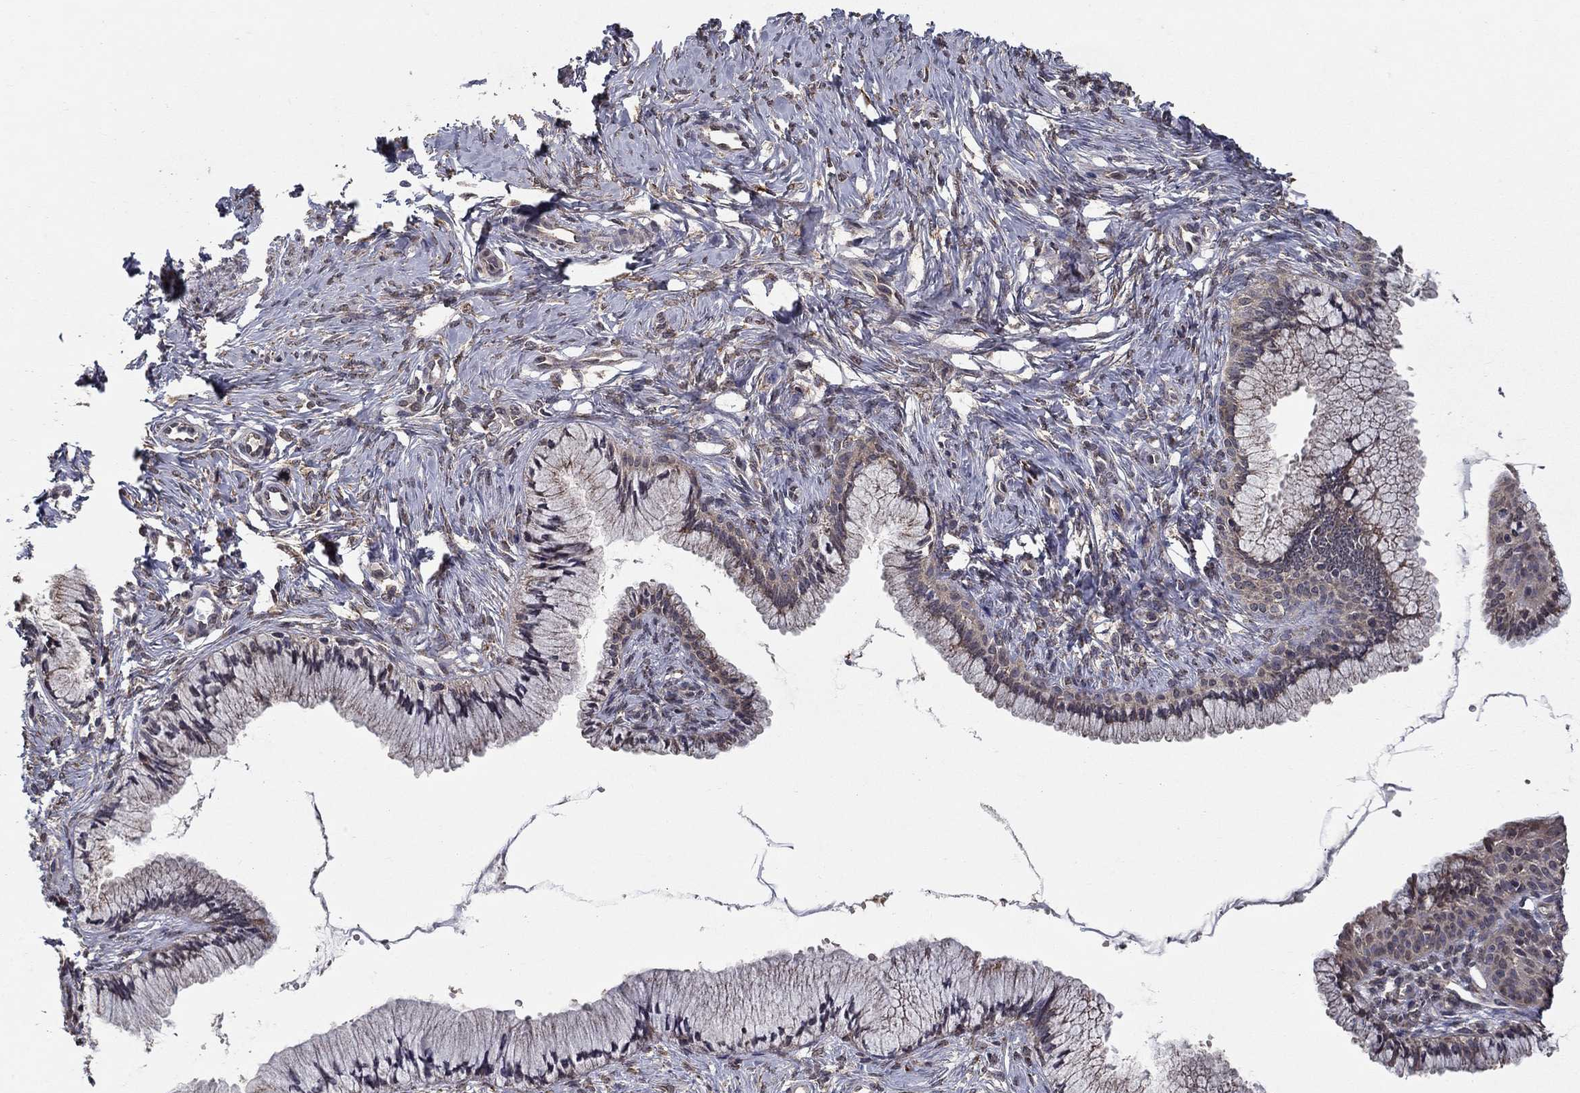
{"staining": {"intensity": "negative", "quantity": "none", "location": "none"}, "tissue": "cervix", "cell_type": "Glandular cells", "image_type": "normal", "snomed": [{"axis": "morphology", "description": "Normal tissue, NOS"}, {"axis": "topography", "description": "Cervix"}], "caption": "Immunohistochemistry image of normal cervix: cervix stained with DAB exhibits no significant protein staining in glandular cells. Brightfield microscopy of immunohistochemistry (IHC) stained with DAB (brown) and hematoxylin (blue), captured at high magnification.", "gene": "SLC2A13", "patient": {"sex": "female", "age": 37}}